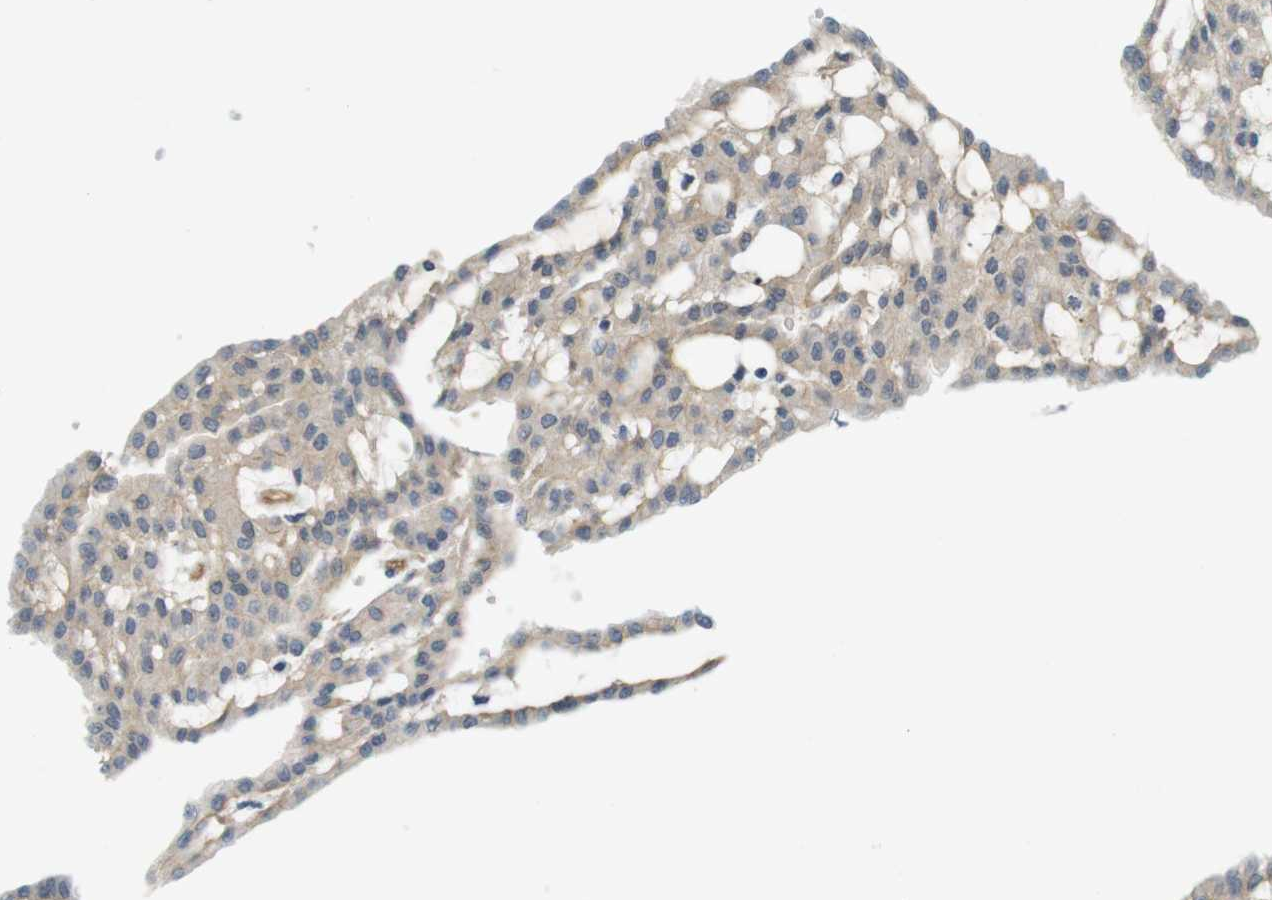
{"staining": {"intensity": "weak", "quantity": ">75%", "location": "cytoplasmic/membranous"}, "tissue": "renal cancer", "cell_type": "Tumor cells", "image_type": "cancer", "snomed": [{"axis": "morphology", "description": "Adenocarcinoma, NOS"}, {"axis": "topography", "description": "Kidney"}], "caption": "Immunohistochemistry of human renal cancer (adenocarcinoma) shows low levels of weak cytoplasmic/membranous expression in approximately >75% of tumor cells.", "gene": "PVR", "patient": {"sex": "male", "age": 63}}